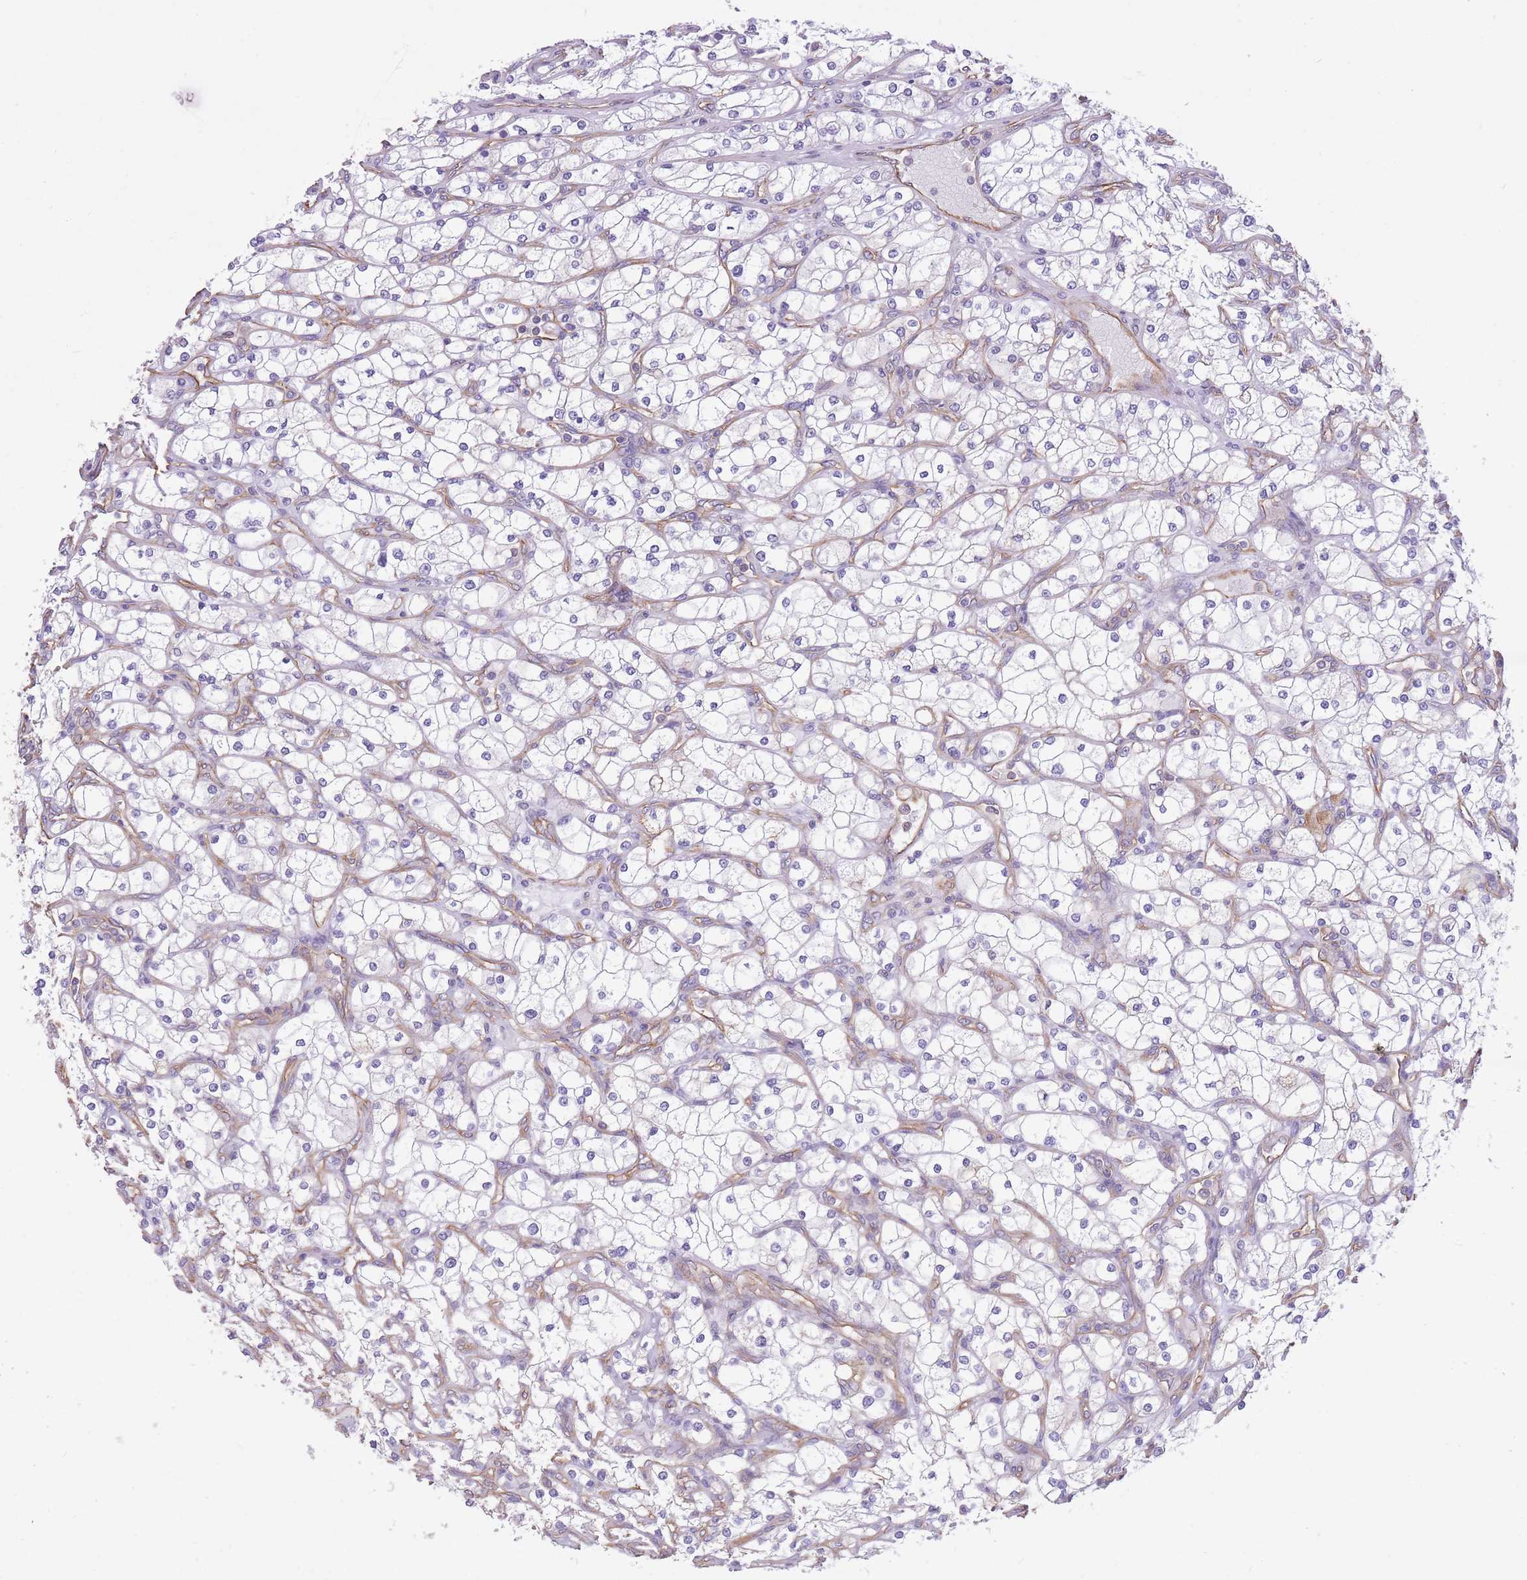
{"staining": {"intensity": "weak", "quantity": "<25%", "location": "cytoplasmic/membranous"}, "tissue": "renal cancer", "cell_type": "Tumor cells", "image_type": "cancer", "snomed": [{"axis": "morphology", "description": "Adenocarcinoma, NOS"}, {"axis": "topography", "description": "Kidney"}], "caption": "DAB immunohistochemical staining of human renal adenocarcinoma reveals no significant expression in tumor cells. (IHC, brightfield microscopy, high magnification).", "gene": "ADD1", "patient": {"sex": "male", "age": 80}}